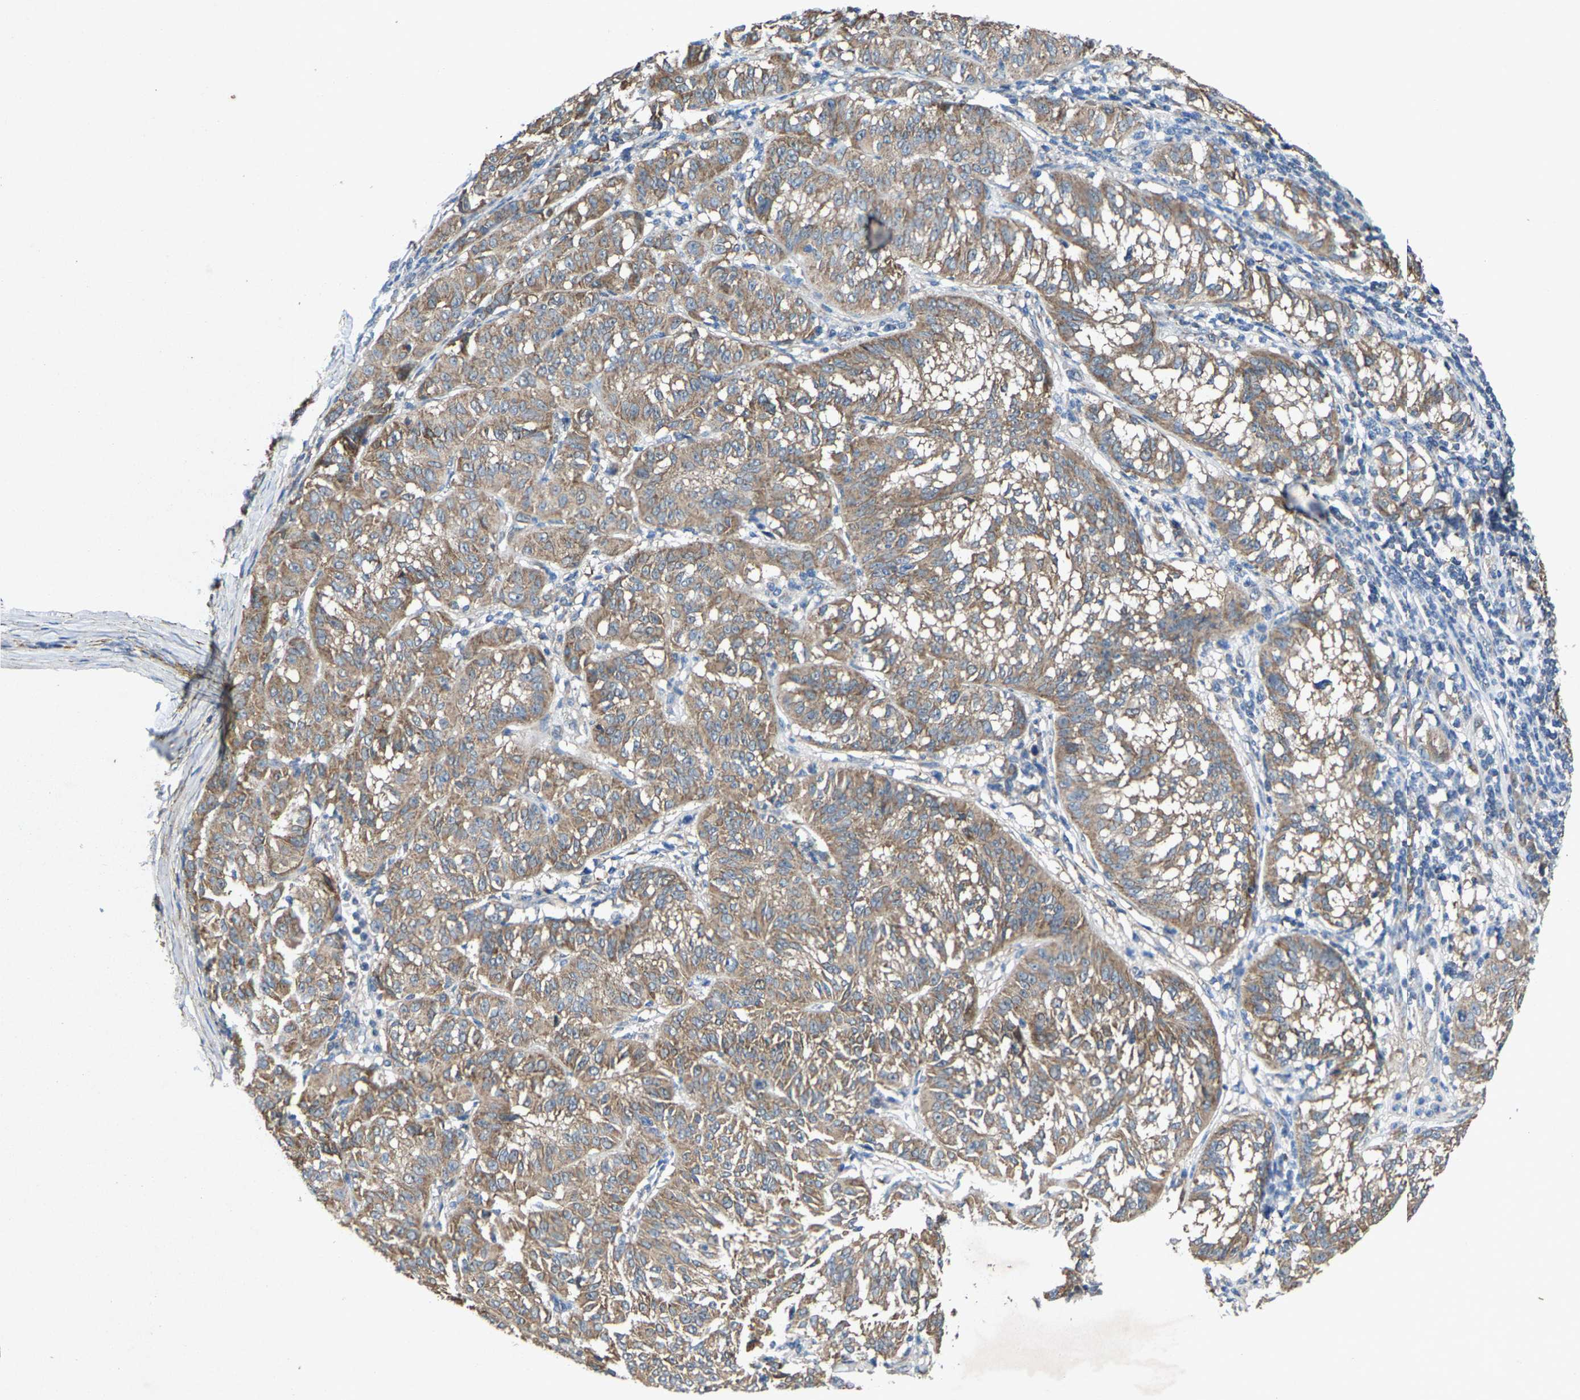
{"staining": {"intensity": "moderate", "quantity": "25%-75%", "location": "cytoplasmic/membranous"}, "tissue": "melanoma", "cell_type": "Tumor cells", "image_type": "cancer", "snomed": [{"axis": "morphology", "description": "Malignant melanoma, NOS"}, {"axis": "topography", "description": "Skin"}], "caption": "An image of melanoma stained for a protein reveals moderate cytoplasmic/membranous brown staining in tumor cells.", "gene": "PDP1", "patient": {"sex": "female", "age": 72}}